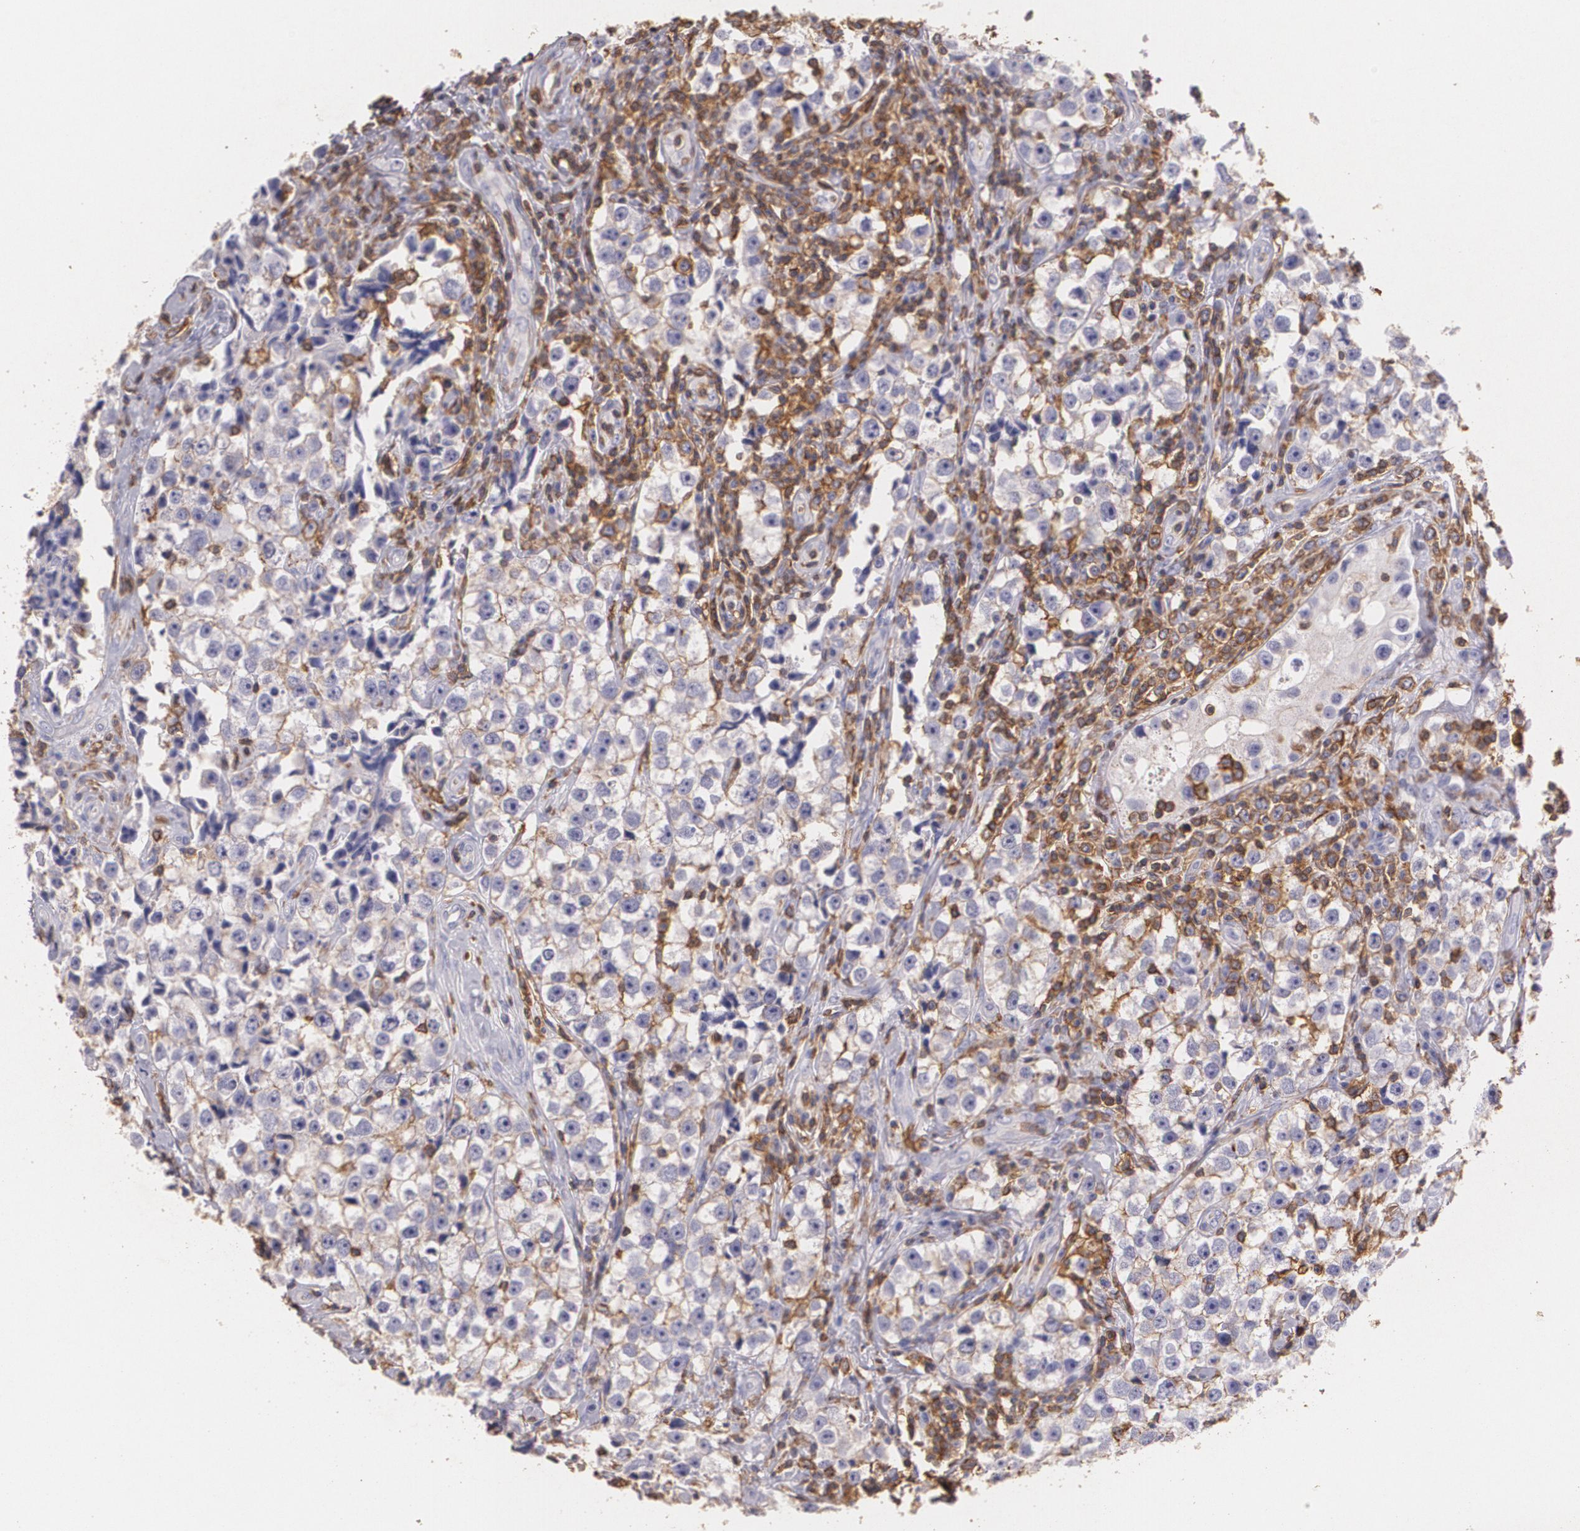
{"staining": {"intensity": "negative", "quantity": "none", "location": "none"}, "tissue": "testis cancer", "cell_type": "Tumor cells", "image_type": "cancer", "snomed": [{"axis": "morphology", "description": "Seminoma, NOS"}, {"axis": "topography", "description": "Testis"}], "caption": "Immunohistochemistry (IHC) of testis cancer (seminoma) reveals no staining in tumor cells. (Stains: DAB immunohistochemistry (IHC) with hematoxylin counter stain, Microscopy: brightfield microscopy at high magnification).", "gene": "TGFBR1", "patient": {"sex": "male", "age": 32}}